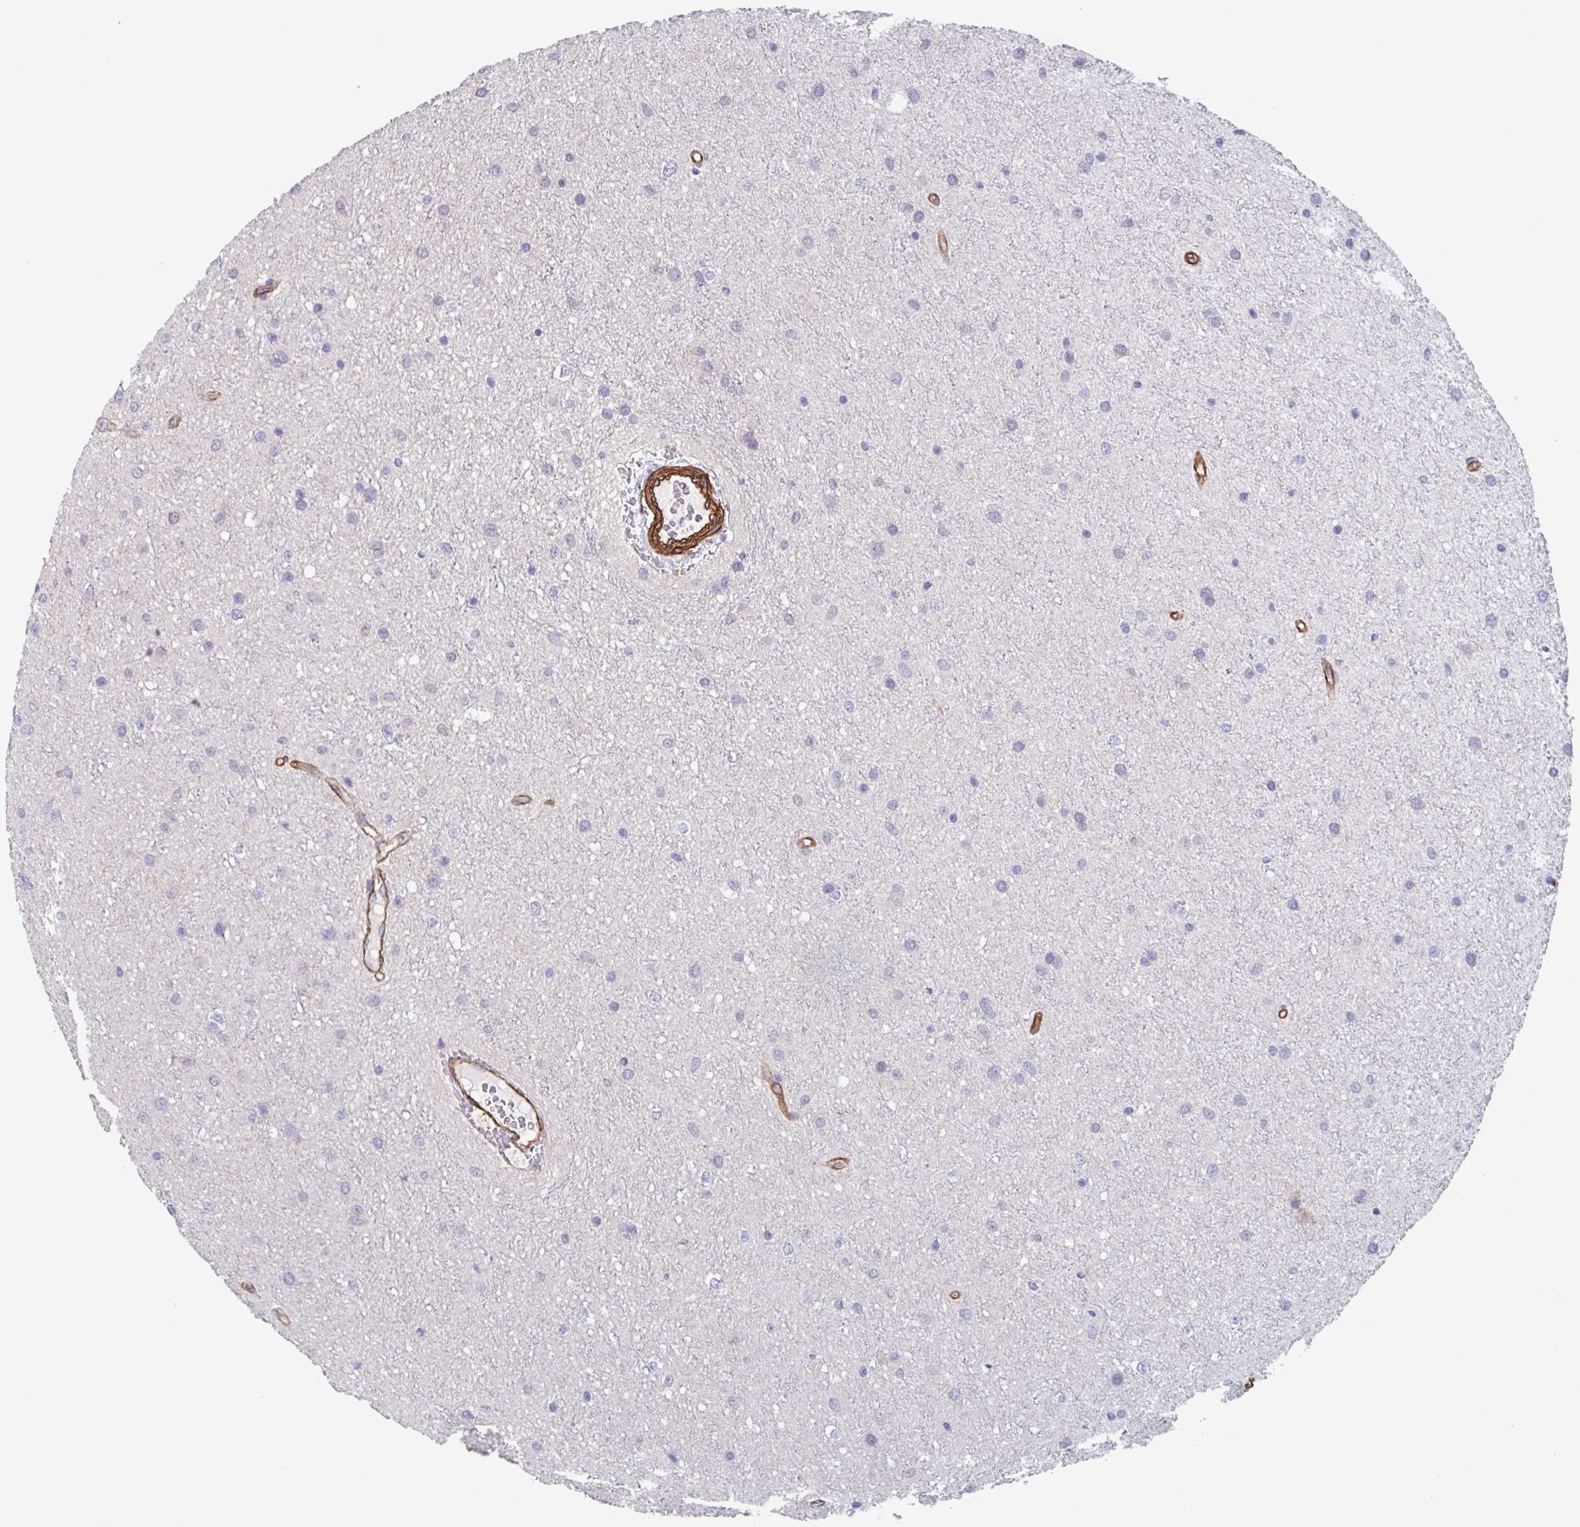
{"staining": {"intensity": "negative", "quantity": "none", "location": "none"}, "tissue": "glioma", "cell_type": "Tumor cells", "image_type": "cancer", "snomed": [{"axis": "morphology", "description": "Glioma, malignant, Low grade"}, {"axis": "topography", "description": "Cerebellum"}], "caption": "This is an immunohistochemistry photomicrograph of glioma. There is no positivity in tumor cells.", "gene": "CITED4", "patient": {"sex": "female", "age": 5}}